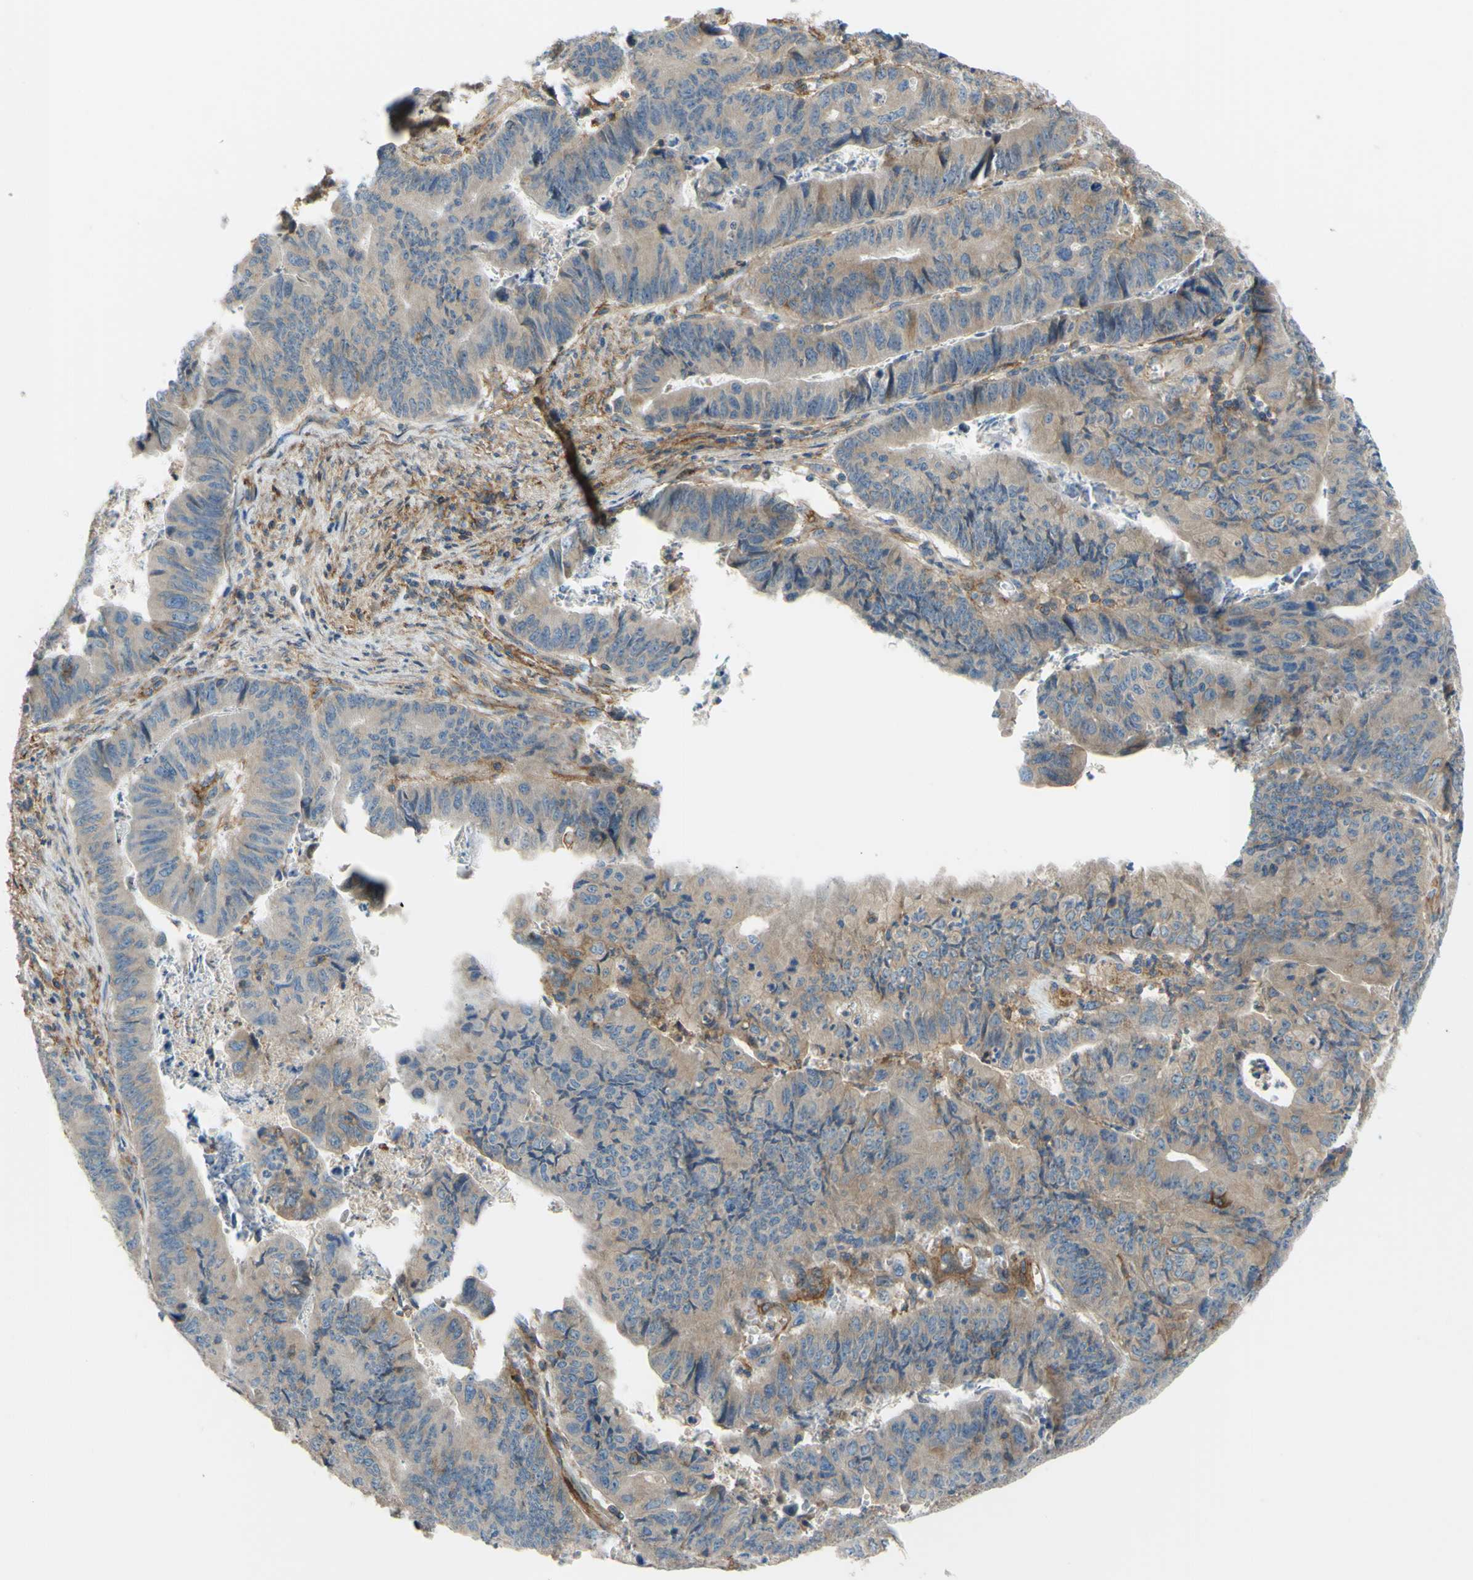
{"staining": {"intensity": "weak", "quantity": "25%-75%", "location": "cytoplasmic/membranous"}, "tissue": "stomach cancer", "cell_type": "Tumor cells", "image_type": "cancer", "snomed": [{"axis": "morphology", "description": "Adenocarcinoma, NOS"}, {"axis": "topography", "description": "Stomach, lower"}], "caption": "The image exhibits immunohistochemical staining of adenocarcinoma (stomach). There is weak cytoplasmic/membranous expression is seen in approximately 25%-75% of tumor cells. Nuclei are stained in blue.", "gene": "POR", "patient": {"sex": "male", "age": 77}}